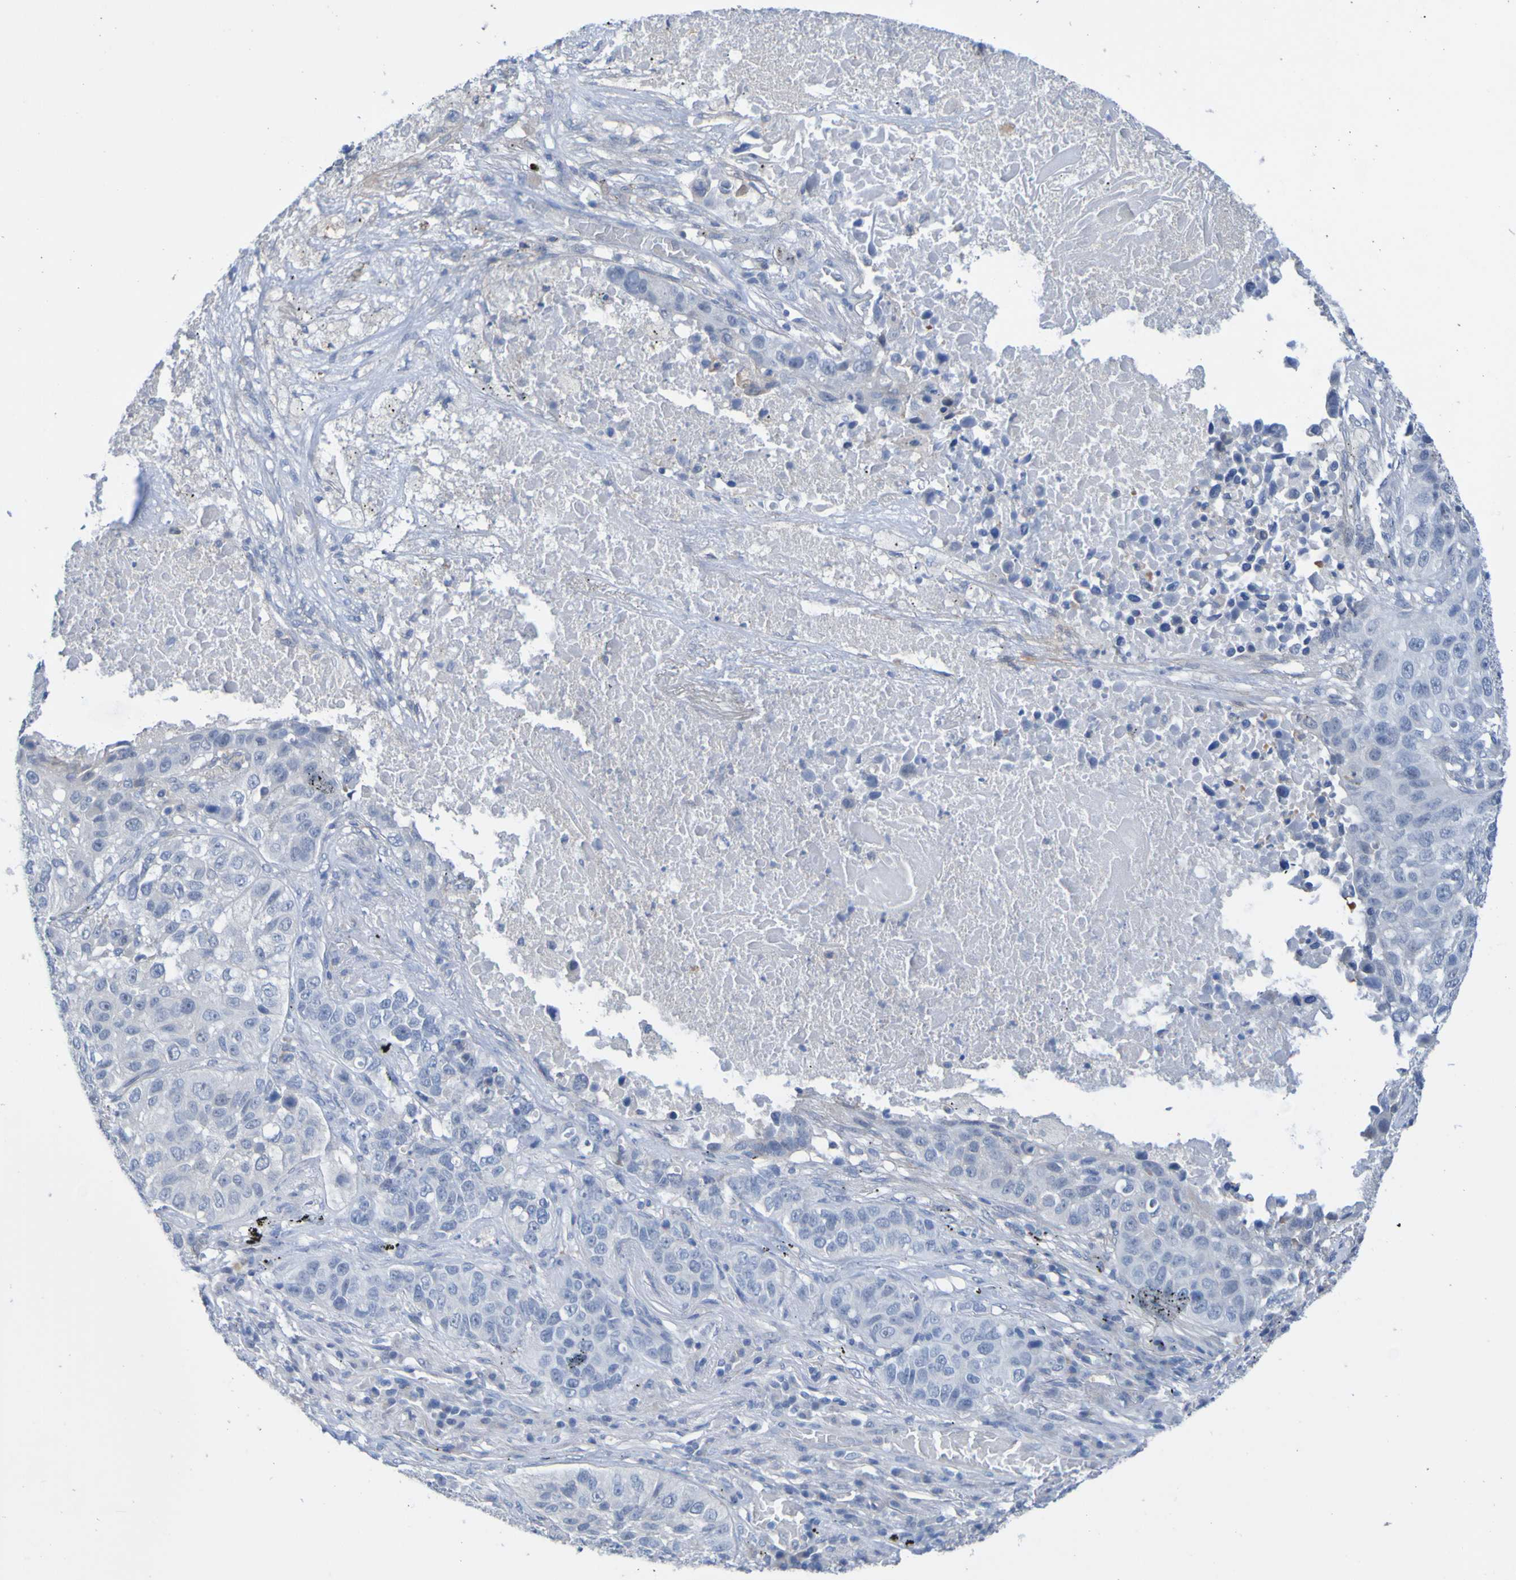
{"staining": {"intensity": "negative", "quantity": "none", "location": "none"}, "tissue": "lung cancer", "cell_type": "Tumor cells", "image_type": "cancer", "snomed": [{"axis": "morphology", "description": "Squamous cell carcinoma, NOS"}, {"axis": "topography", "description": "Lung"}], "caption": "Tumor cells show no significant staining in lung squamous cell carcinoma.", "gene": "ACMSD", "patient": {"sex": "male", "age": 57}}